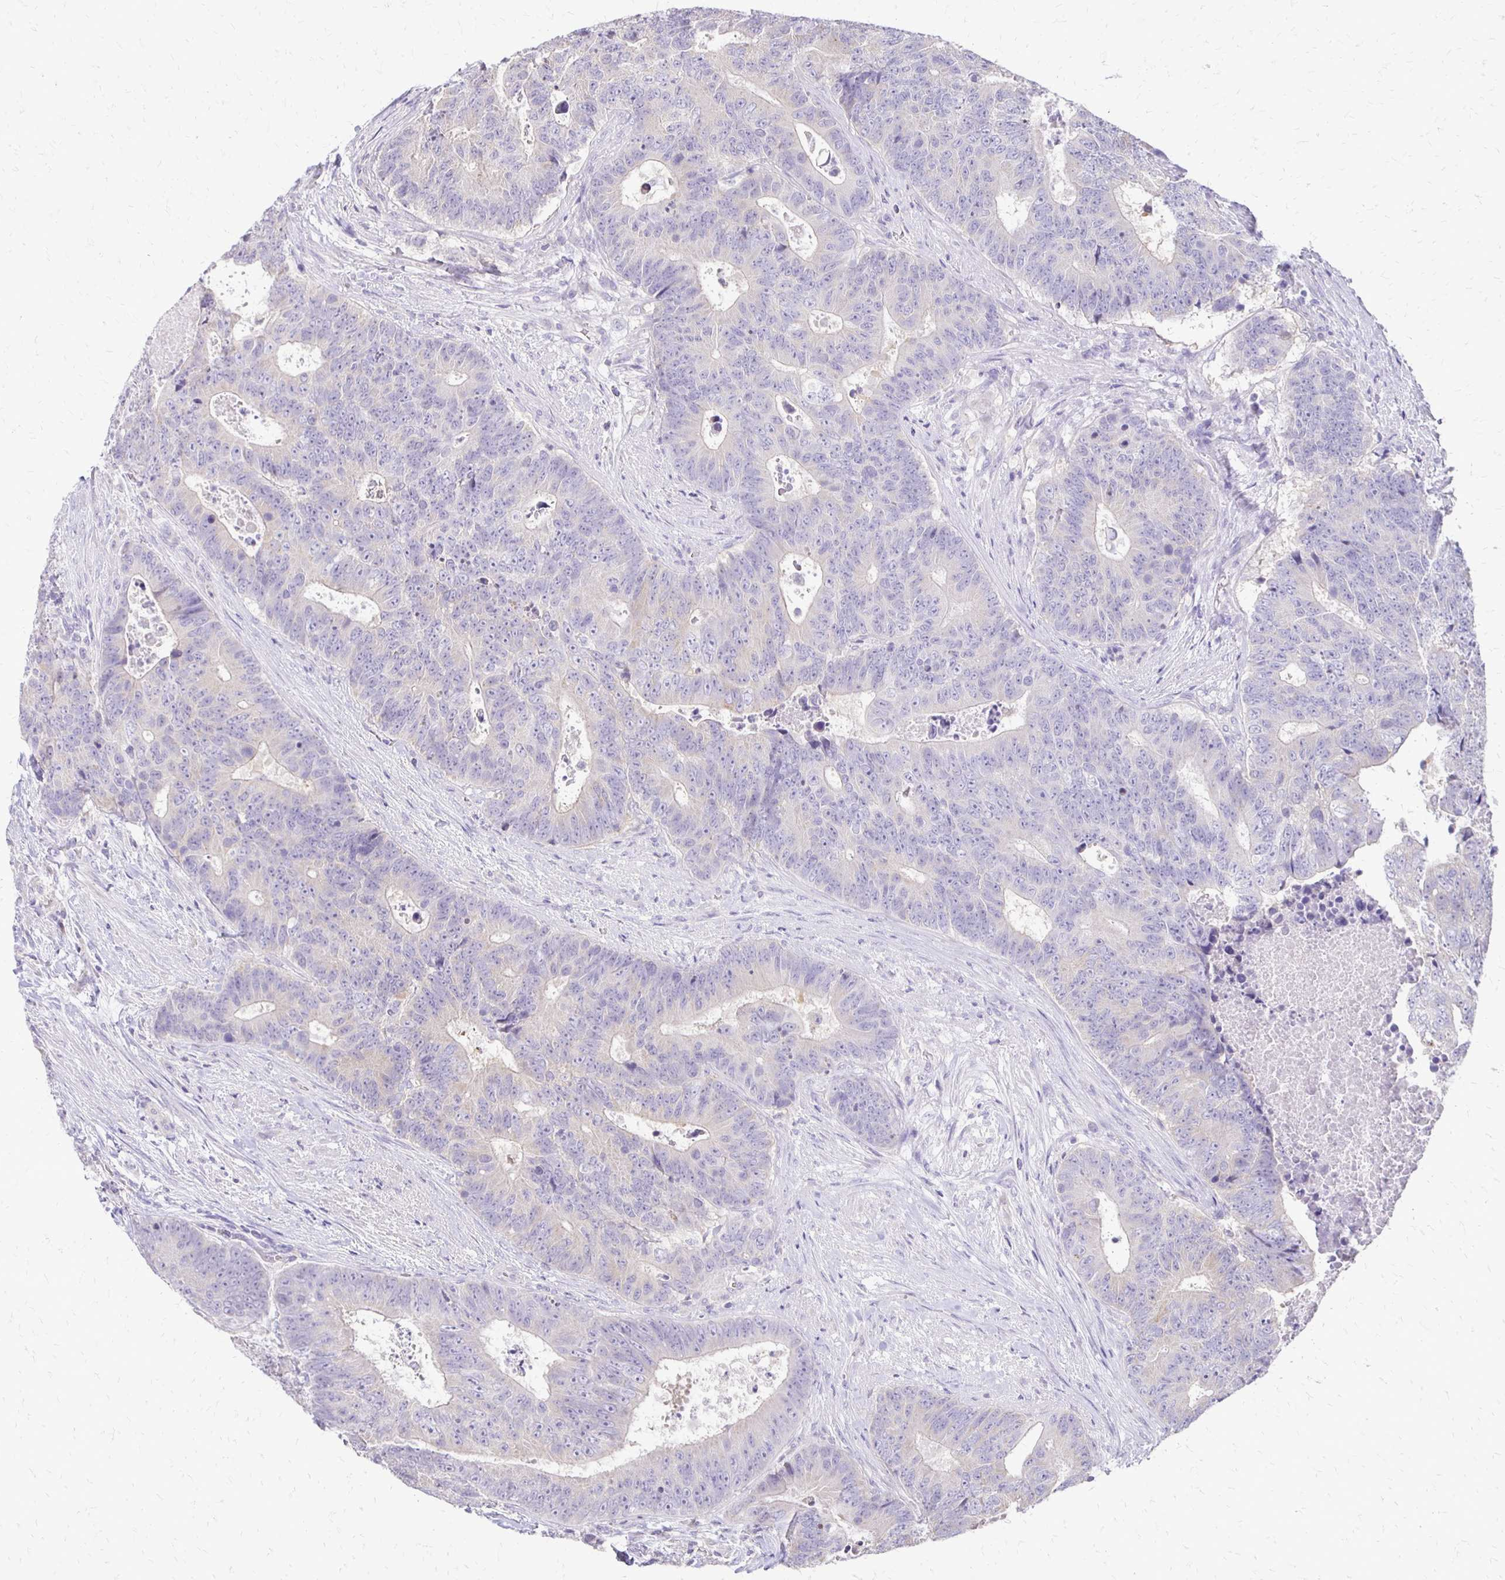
{"staining": {"intensity": "negative", "quantity": "none", "location": "none"}, "tissue": "colorectal cancer", "cell_type": "Tumor cells", "image_type": "cancer", "snomed": [{"axis": "morphology", "description": "Adenocarcinoma, NOS"}, {"axis": "topography", "description": "Colon"}], "caption": "Tumor cells are negative for protein expression in human colorectal adenocarcinoma.", "gene": "ALPG", "patient": {"sex": "female", "age": 48}}